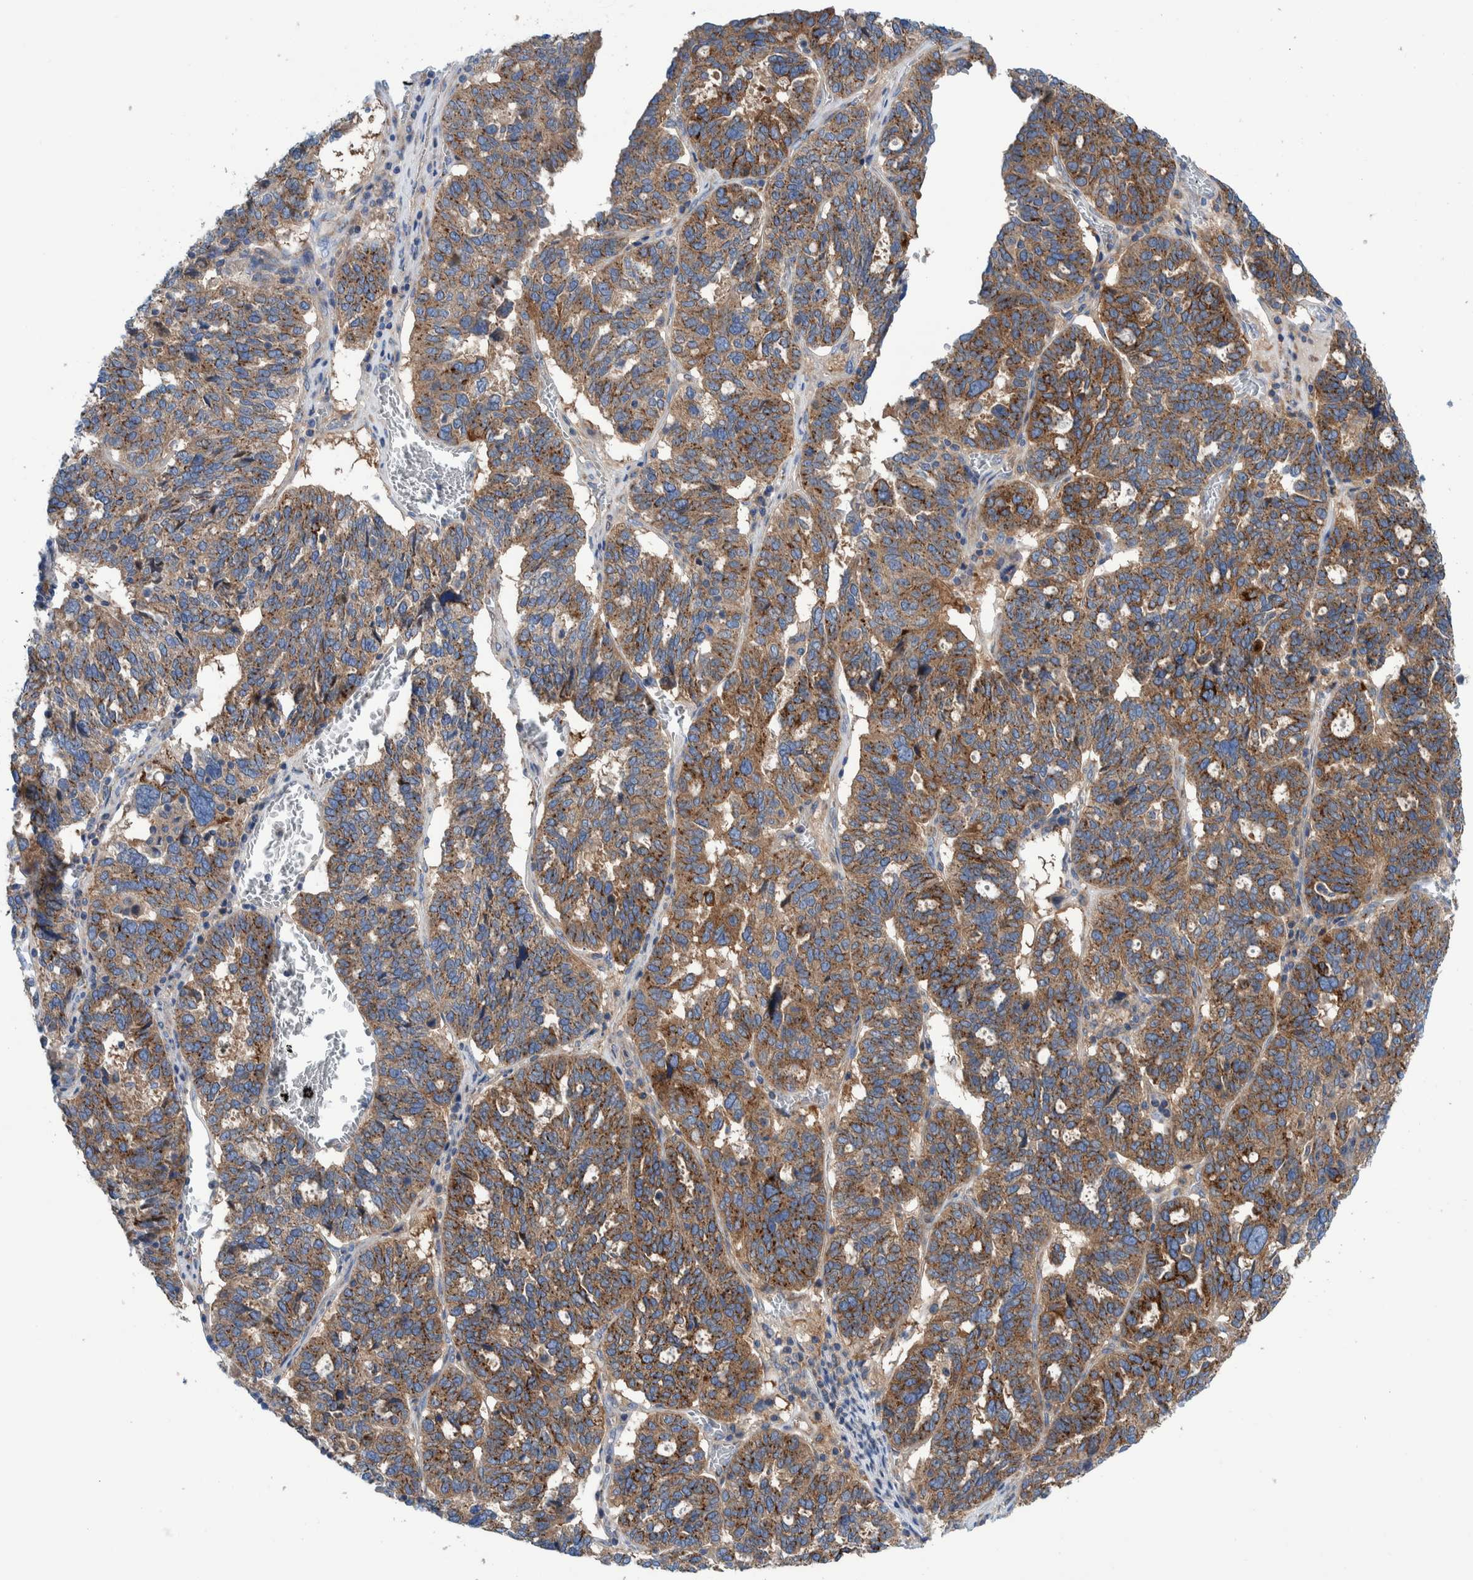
{"staining": {"intensity": "moderate", "quantity": ">75%", "location": "cytoplasmic/membranous"}, "tissue": "ovarian cancer", "cell_type": "Tumor cells", "image_type": "cancer", "snomed": [{"axis": "morphology", "description": "Cystadenocarcinoma, serous, NOS"}, {"axis": "topography", "description": "Ovary"}], "caption": "Immunohistochemistry (DAB (3,3'-diaminobenzidine)) staining of serous cystadenocarcinoma (ovarian) exhibits moderate cytoplasmic/membranous protein positivity in approximately >75% of tumor cells.", "gene": "TRIM58", "patient": {"sex": "female", "age": 59}}